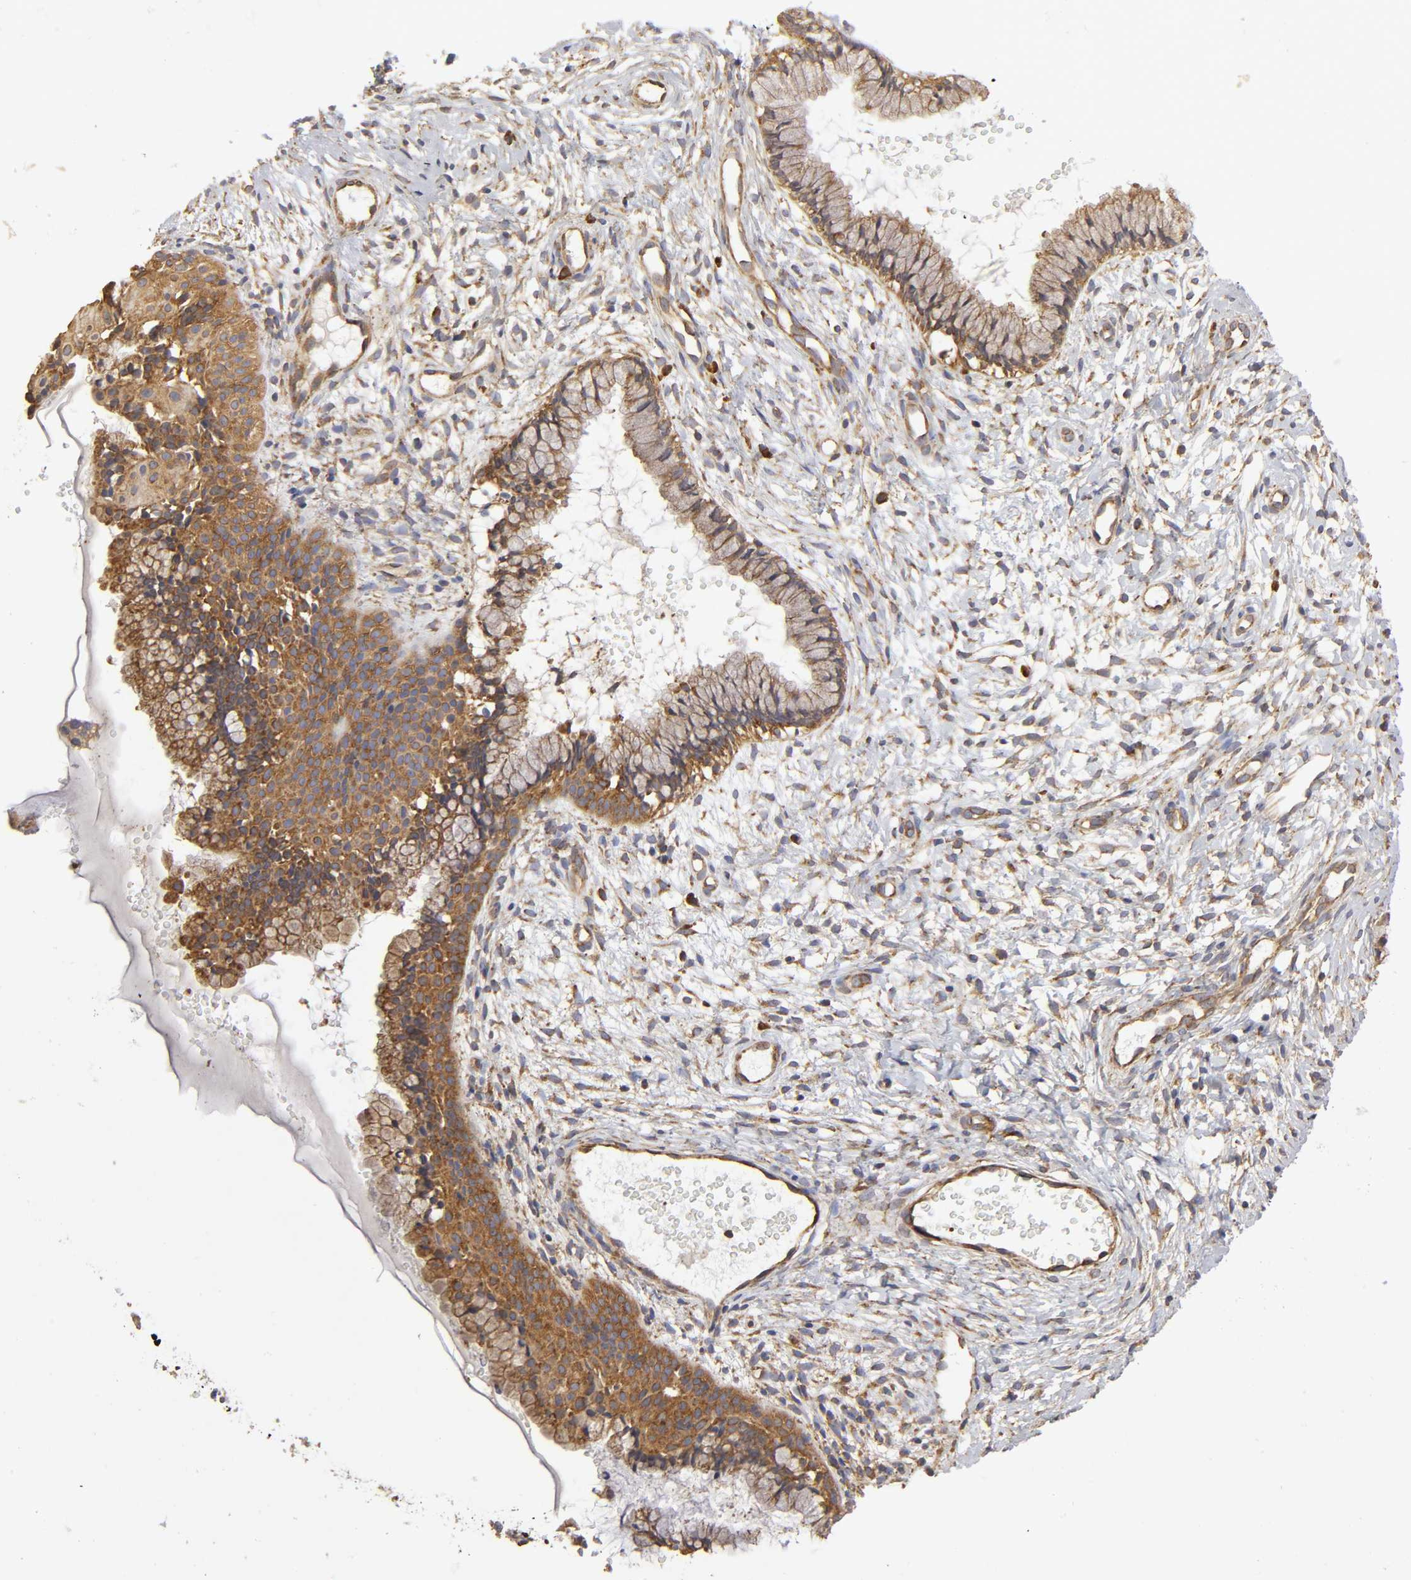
{"staining": {"intensity": "strong", "quantity": ">75%", "location": "cytoplasmic/membranous"}, "tissue": "cervix", "cell_type": "Glandular cells", "image_type": "normal", "snomed": [{"axis": "morphology", "description": "Normal tissue, NOS"}, {"axis": "topography", "description": "Cervix"}], "caption": "Protein expression analysis of unremarkable human cervix reveals strong cytoplasmic/membranous expression in about >75% of glandular cells.", "gene": "RPL14", "patient": {"sex": "female", "age": 46}}